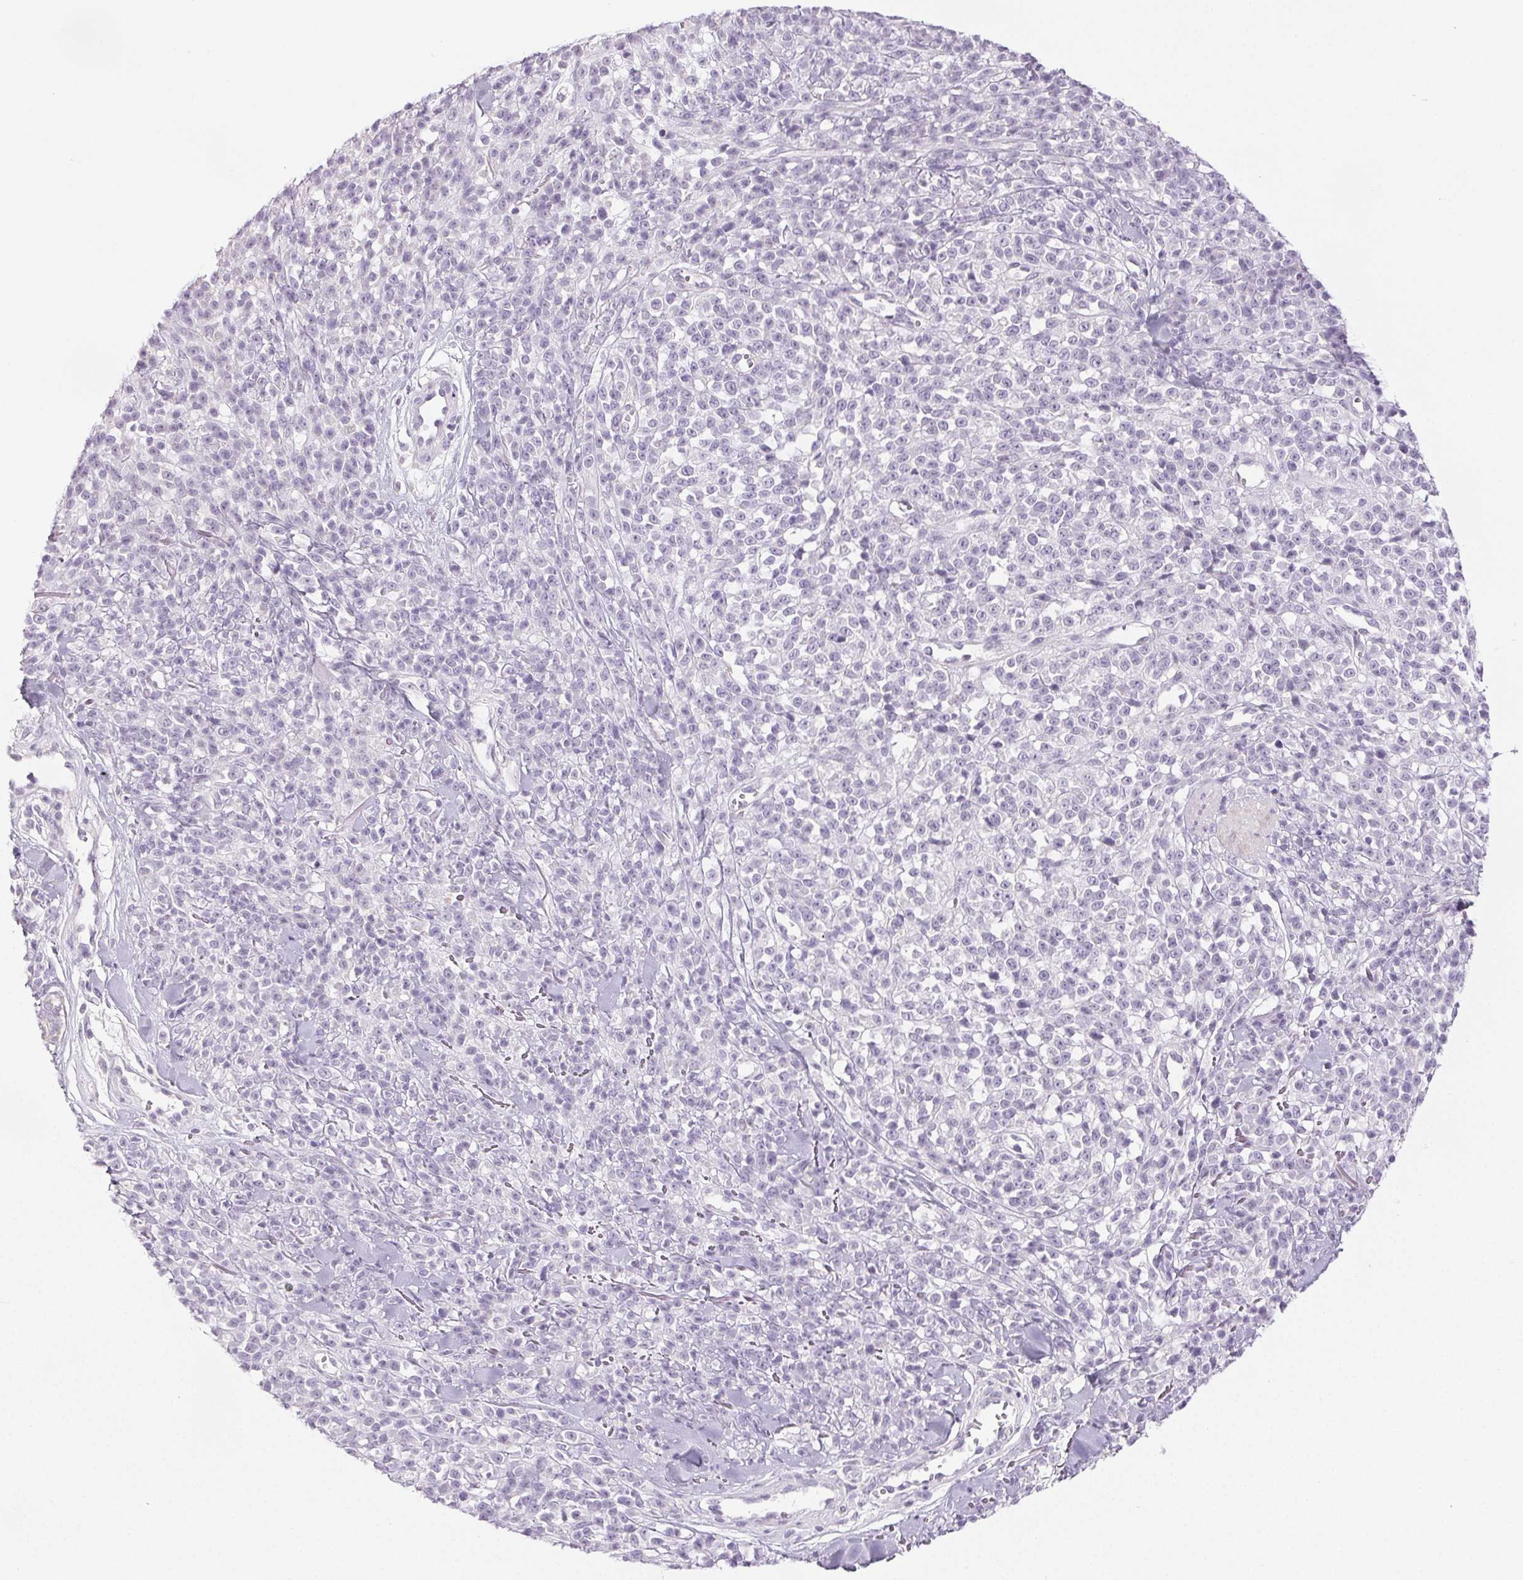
{"staining": {"intensity": "negative", "quantity": "none", "location": "none"}, "tissue": "melanoma", "cell_type": "Tumor cells", "image_type": "cancer", "snomed": [{"axis": "morphology", "description": "Malignant melanoma, NOS"}, {"axis": "topography", "description": "Skin"}, {"axis": "topography", "description": "Skin of trunk"}], "caption": "Malignant melanoma stained for a protein using immunohistochemistry (IHC) exhibits no expression tumor cells.", "gene": "COL7A1", "patient": {"sex": "male", "age": 74}}